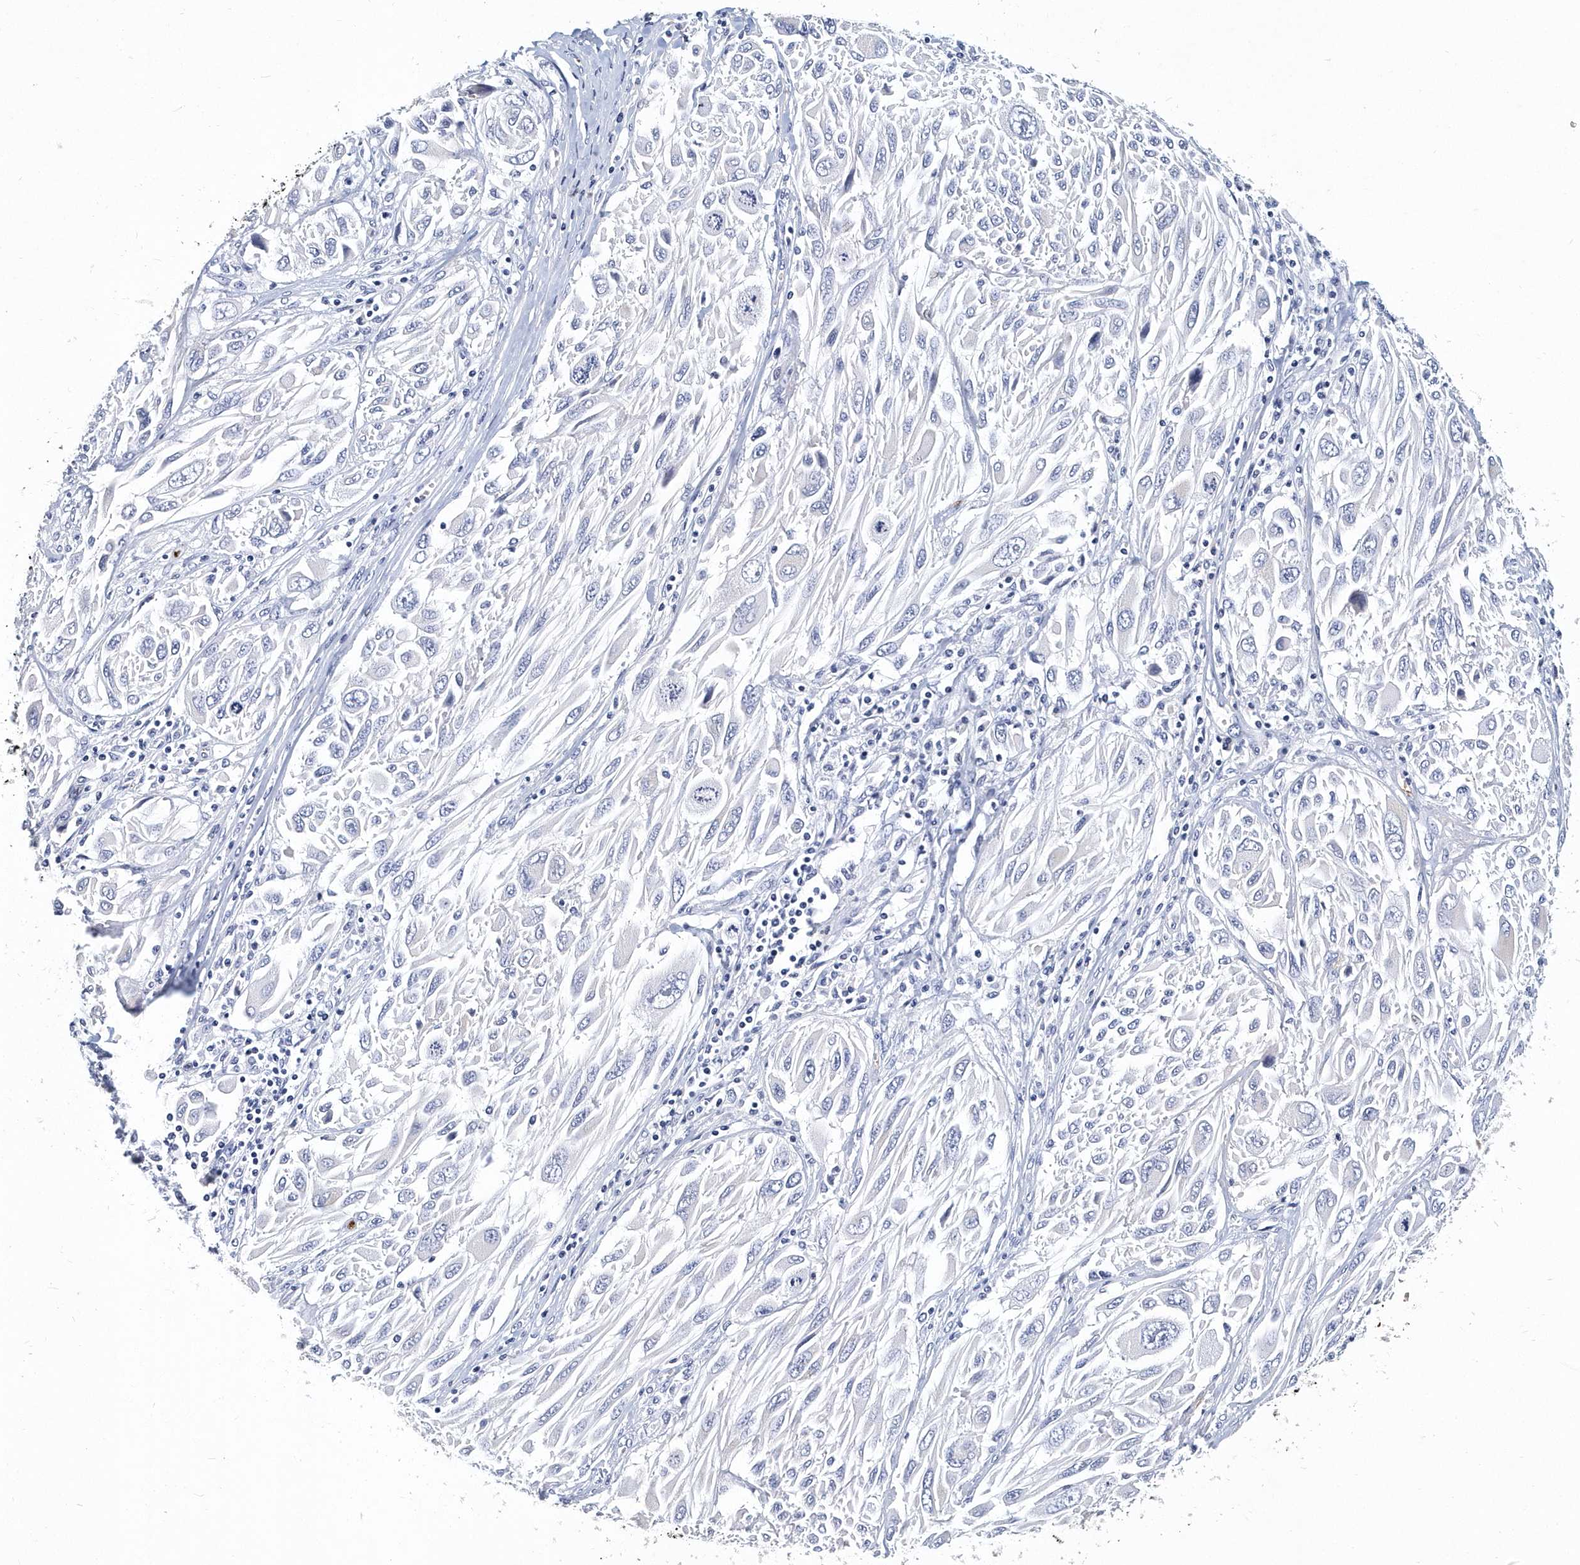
{"staining": {"intensity": "negative", "quantity": "none", "location": "none"}, "tissue": "melanoma", "cell_type": "Tumor cells", "image_type": "cancer", "snomed": [{"axis": "morphology", "description": "Malignant melanoma, NOS"}, {"axis": "topography", "description": "Skin"}], "caption": "A high-resolution photomicrograph shows IHC staining of malignant melanoma, which shows no significant expression in tumor cells. Nuclei are stained in blue.", "gene": "ITGA2B", "patient": {"sex": "female", "age": 91}}